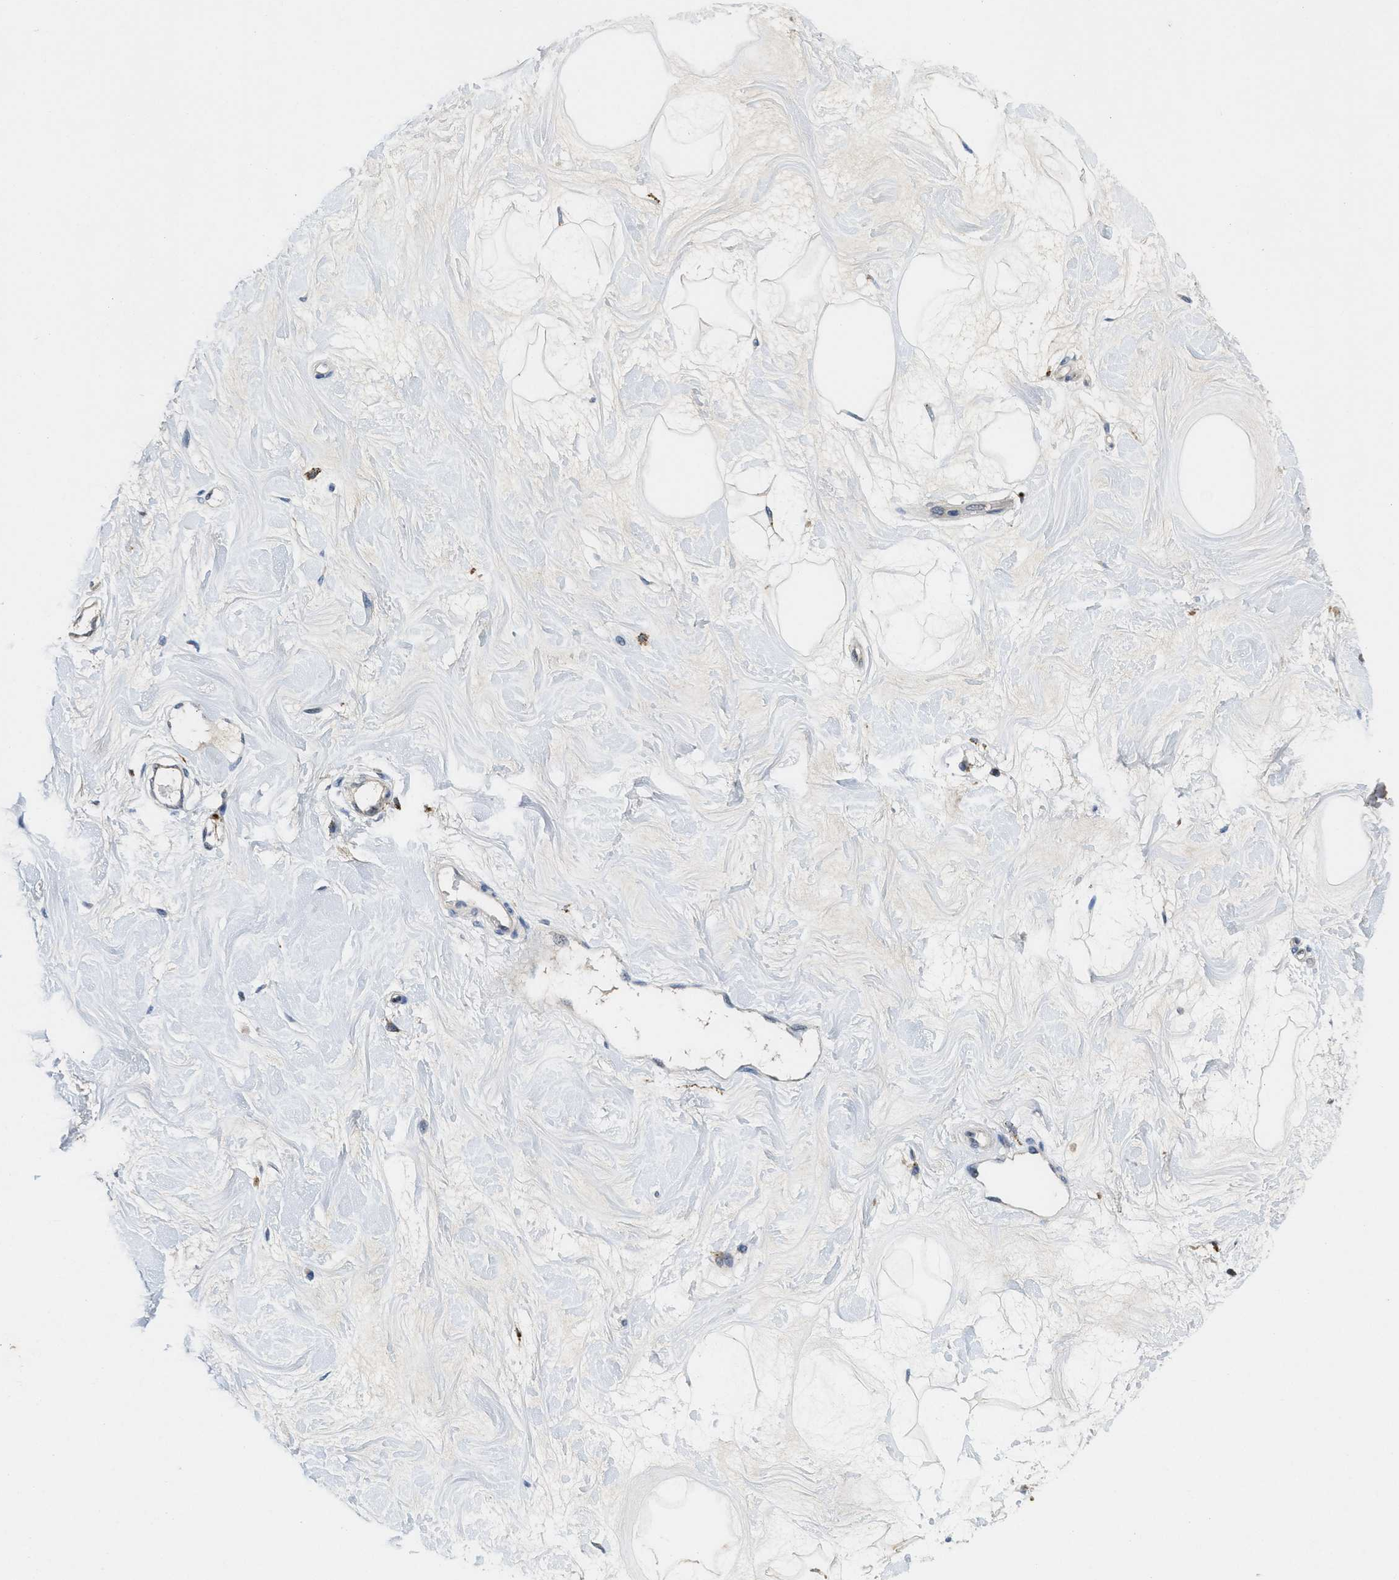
{"staining": {"intensity": "negative", "quantity": "none", "location": "none"}, "tissue": "breast", "cell_type": "Adipocytes", "image_type": "normal", "snomed": [{"axis": "morphology", "description": "Normal tissue, NOS"}, {"axis": "morphology", "description": "Lobular carcinoma"}, {"axis": "topography", "description": "Breast"}], "caption": "IHC histopathology image of benign breast: breast stained with DAB (3,3'-diaminobenzidine) reveals no significant protein positivity in adipocytes.", "gene": "BMPR2", "patient": {"sex": "female", "age": 59}}